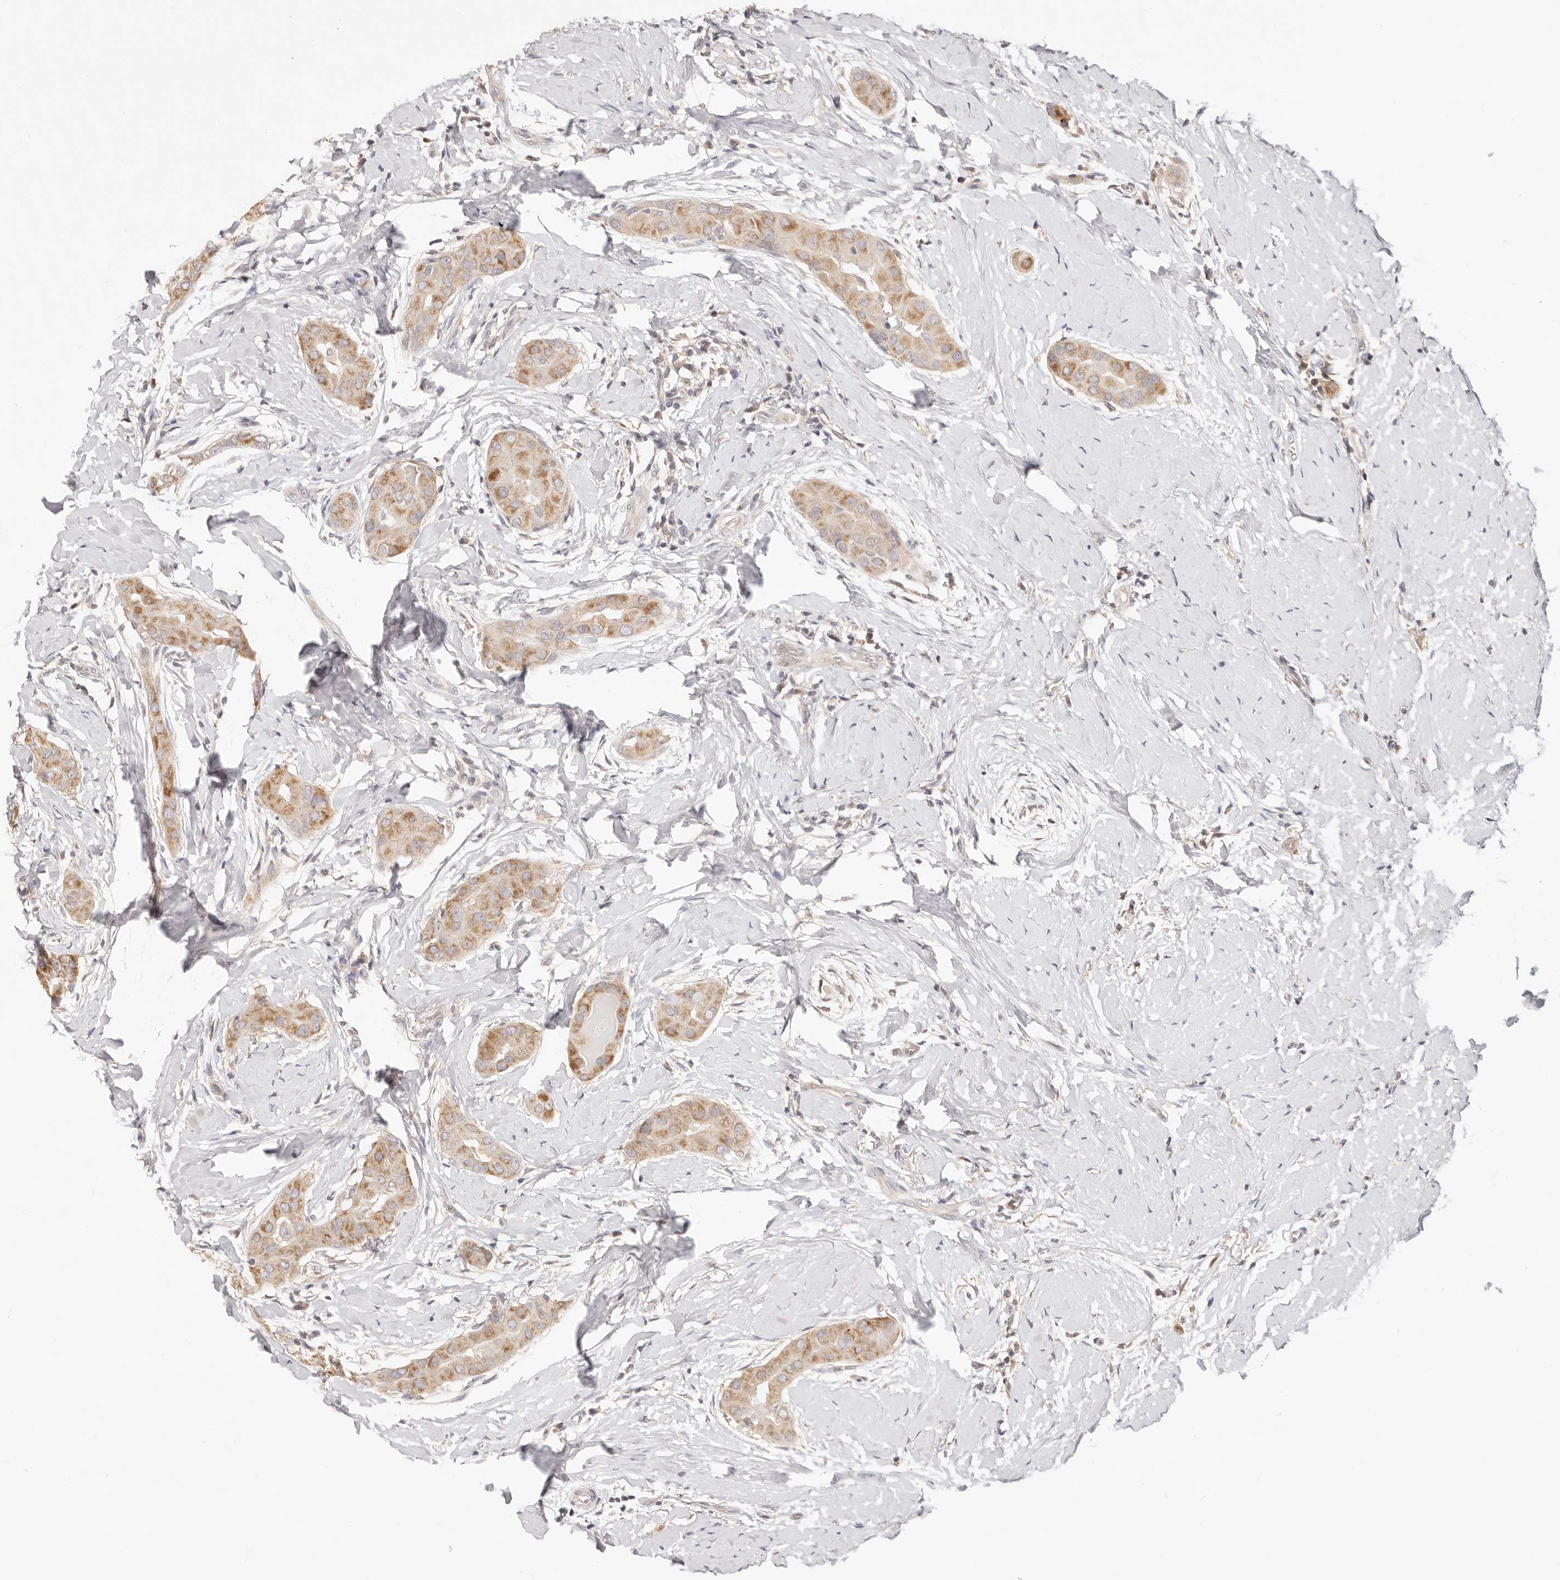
{"staining": {"intensity": "moderate", "quantity": "25%-75%", "location": "cytoplasmic/membranous"}, "tissue": "thyroid cancer", "cell_type": "Tumor cells", "image_type": "cancer", "snomed": [{"axis": "morphology", "description": "Papillary adenocarcinoma, NOS"}, {"axis": "topography", "description": "Thyroid gland"}], "caption": "Immunohistochemical staining of thyroid cancer demonstrates medium levels of moderate cytoplasmic/membranous protein staining in approximately 25%-75% of tumor cells.", "gene": "KCMF1", "patient": {"sex": "male", "age": 33}}